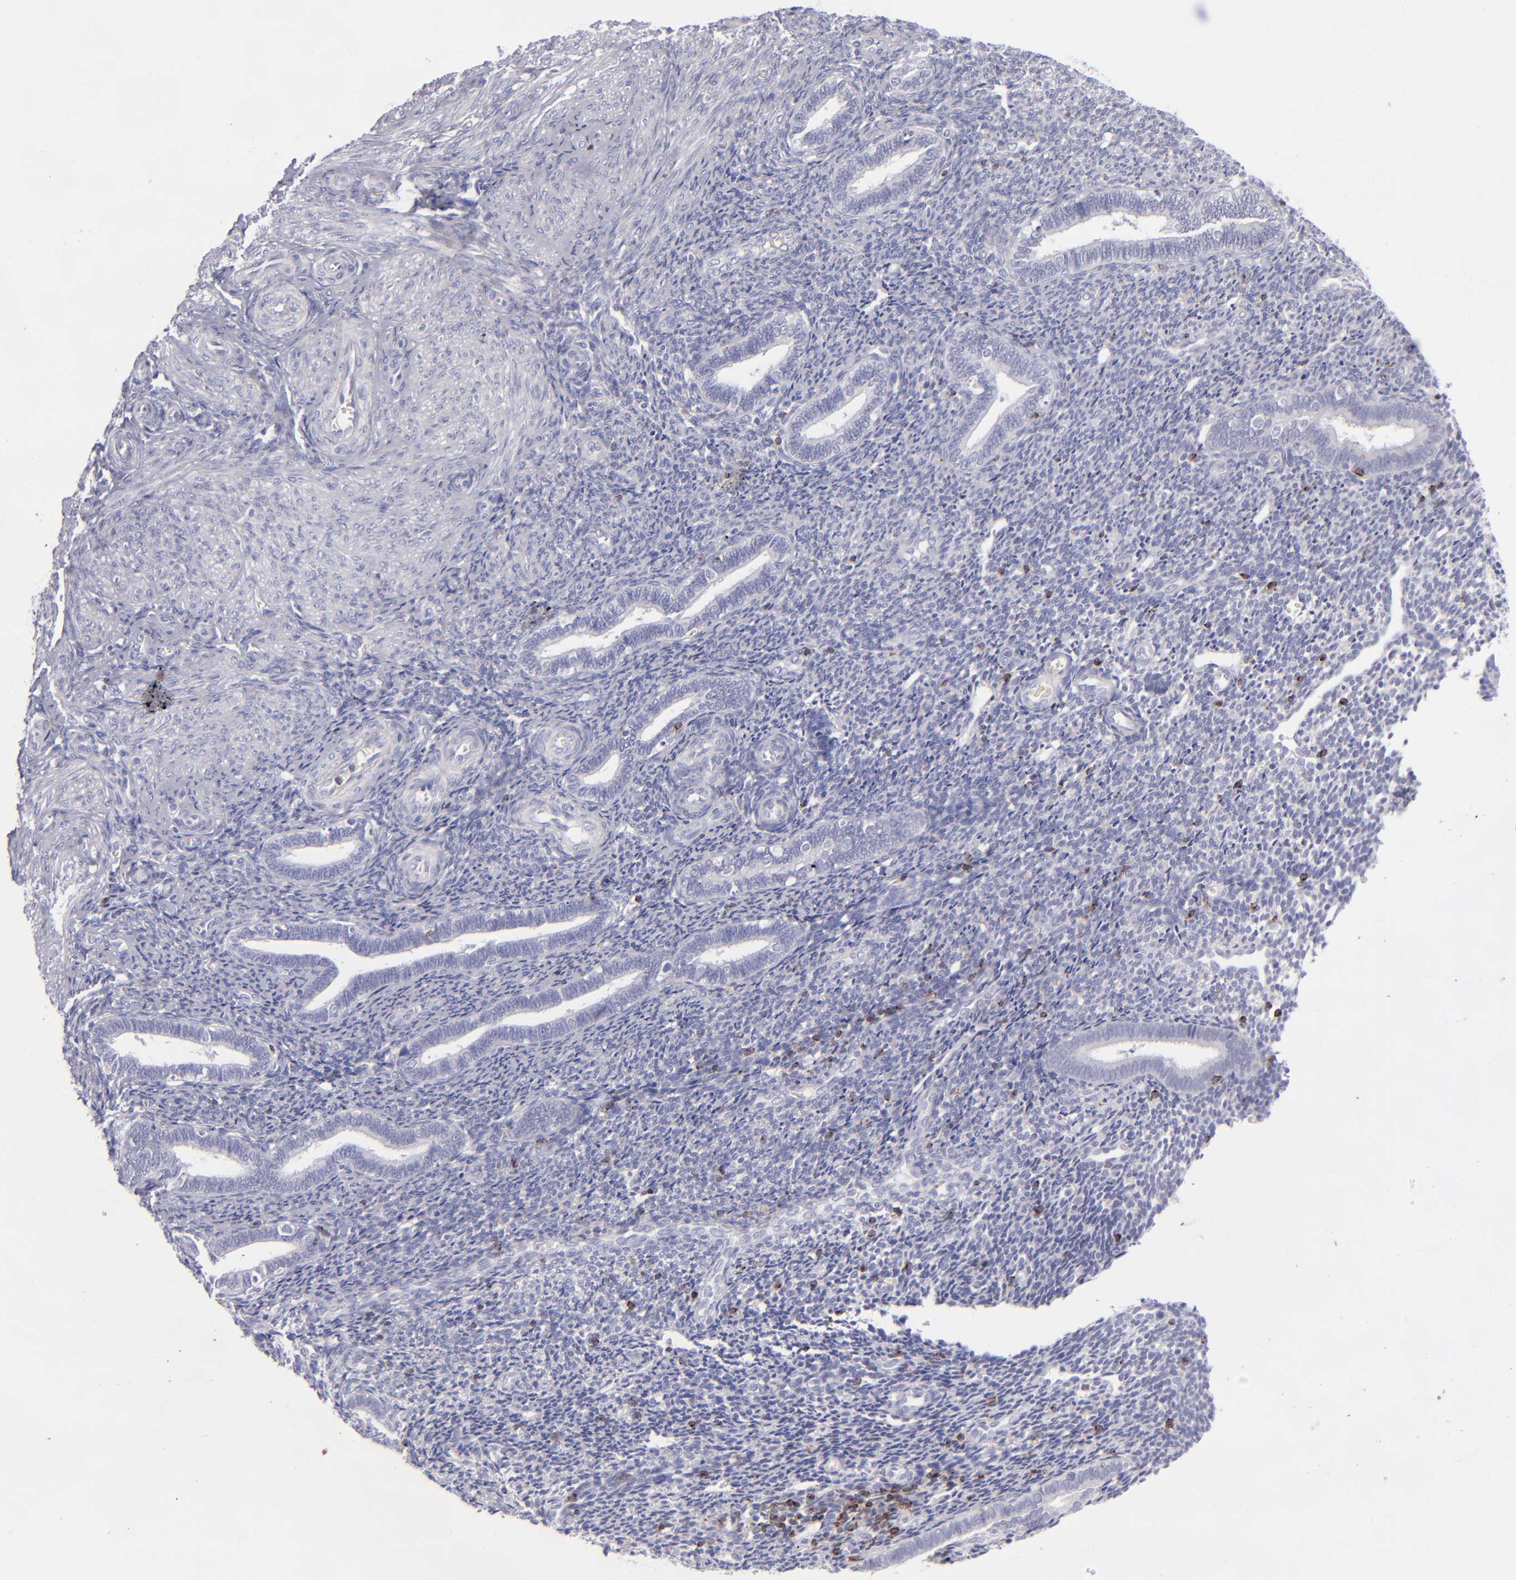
{"staining": {"intensity": "moderate", "quantity": "<25%", "location": "cytoplasmic/membranous"}, "tissue": "endometrium", "cell_type": "Cells in endometrial stroma", "image_type": "normal", "snomed": [{"axis": "morphology", "description": "Normal tissue, NOS"}, {"axis": "topography", "description": "Endometrium"}], "caption": "Protein expression analysis of unremarkable human endometrium reveals moderate cytoplasmic/membranous positivity in about <25% of cells in endometrial stroma. The protein of interest is shown in brown color, while the nuclei are stained blue.", "gene": "CD2", "patient": {"sex": "female", "age": 27}}